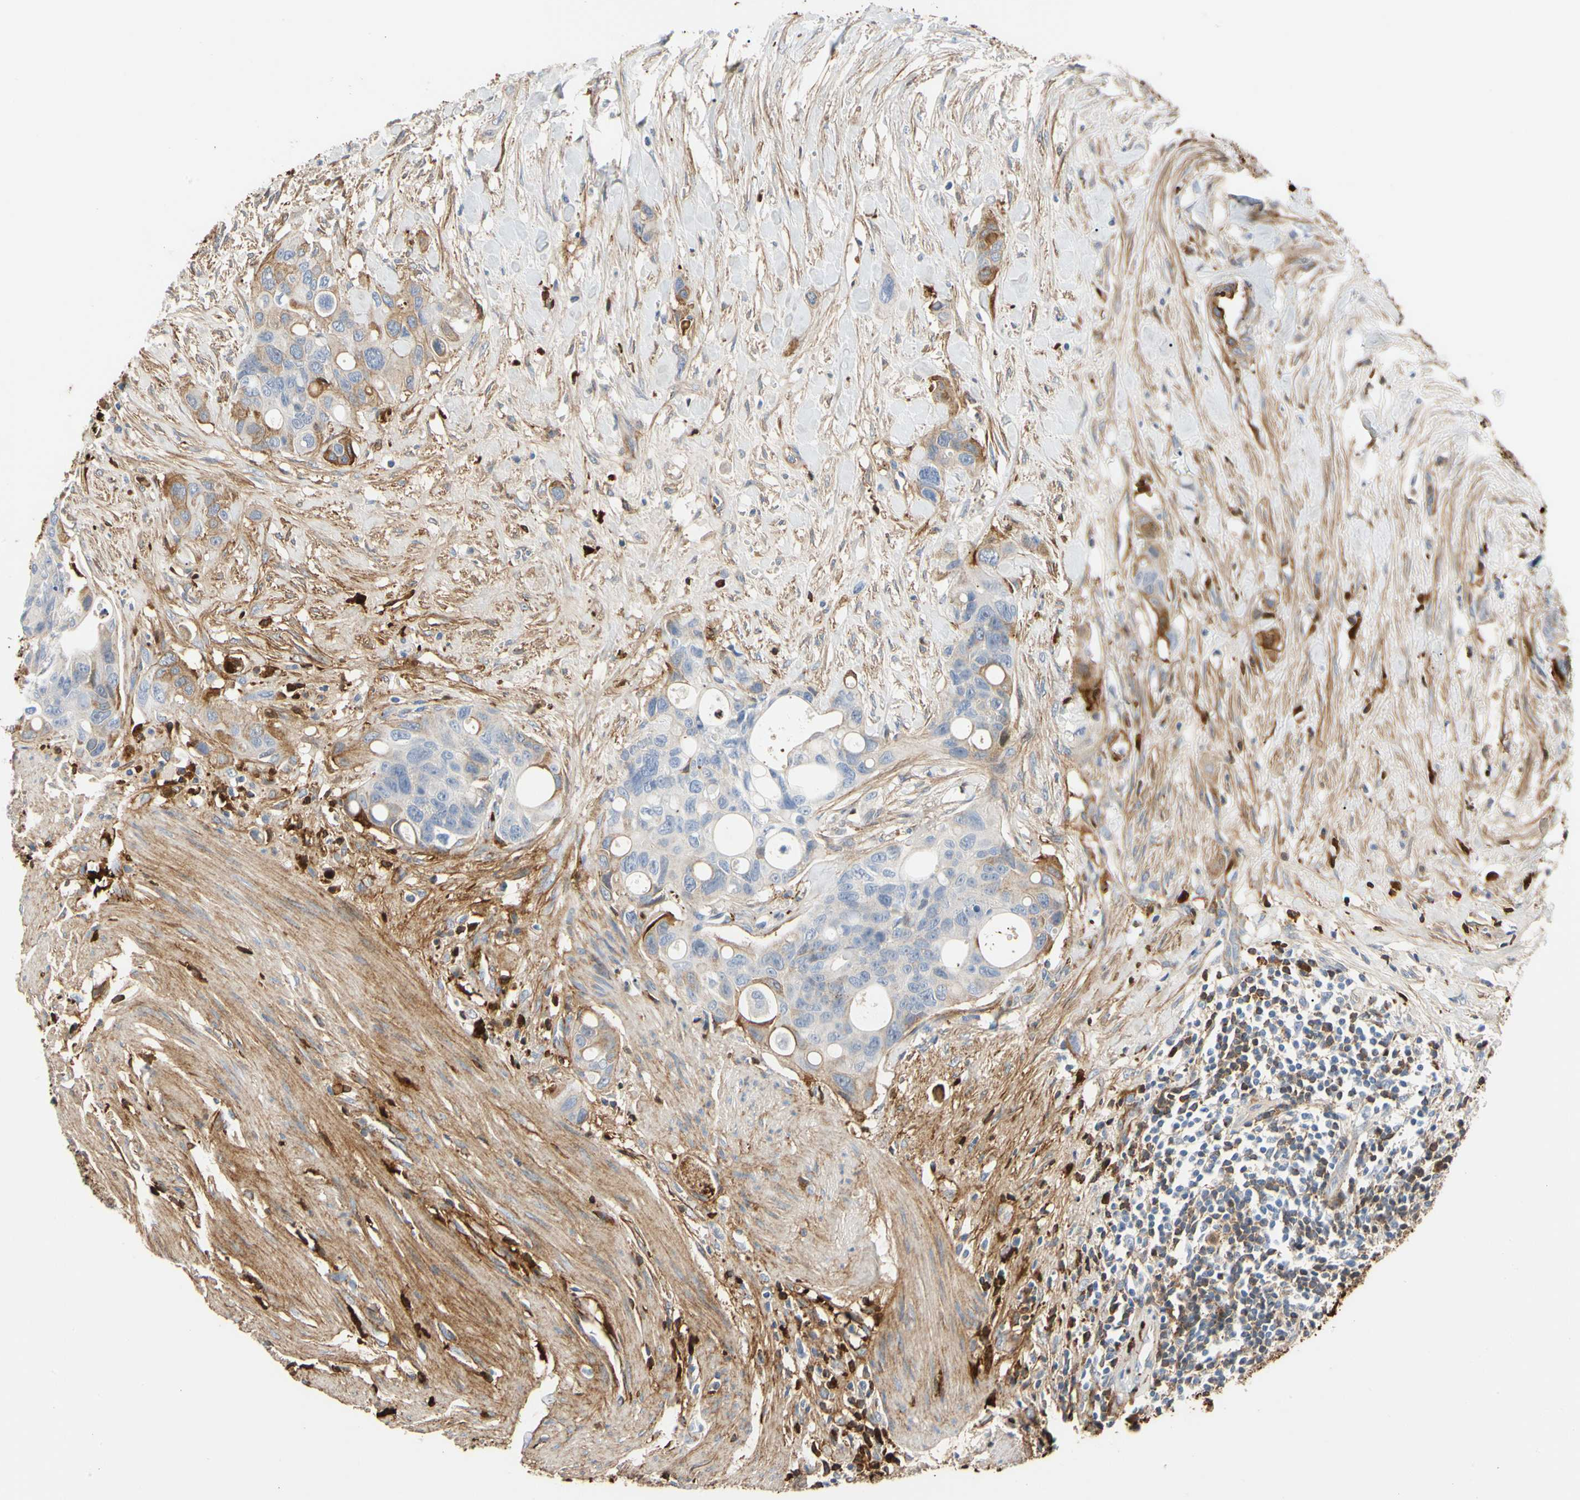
{"staining": {"intensity": "negative", "quantity": "none", "location": "none"}, "tissue": "colorectal cancer", "cell_type": "Tumor cells", "image_type": "cancer", "snomed": [{"axis": "morphology", "description": "Adenocarcinoma, NOS"}, {"axis": "topography", "description": "Colon"}], "caption": "Immunohistochemistry (IHC) of human adenocarcinoma (colorectal) demonstrates no positivity in tumor cells. The staining is performed using DAB (3,3'-diaminobenzidine) brown chromogen with nuclei counter-stained in using hematoxylin.", "gene": "FGB", "patient": {"sex": "female", "age": 57}}